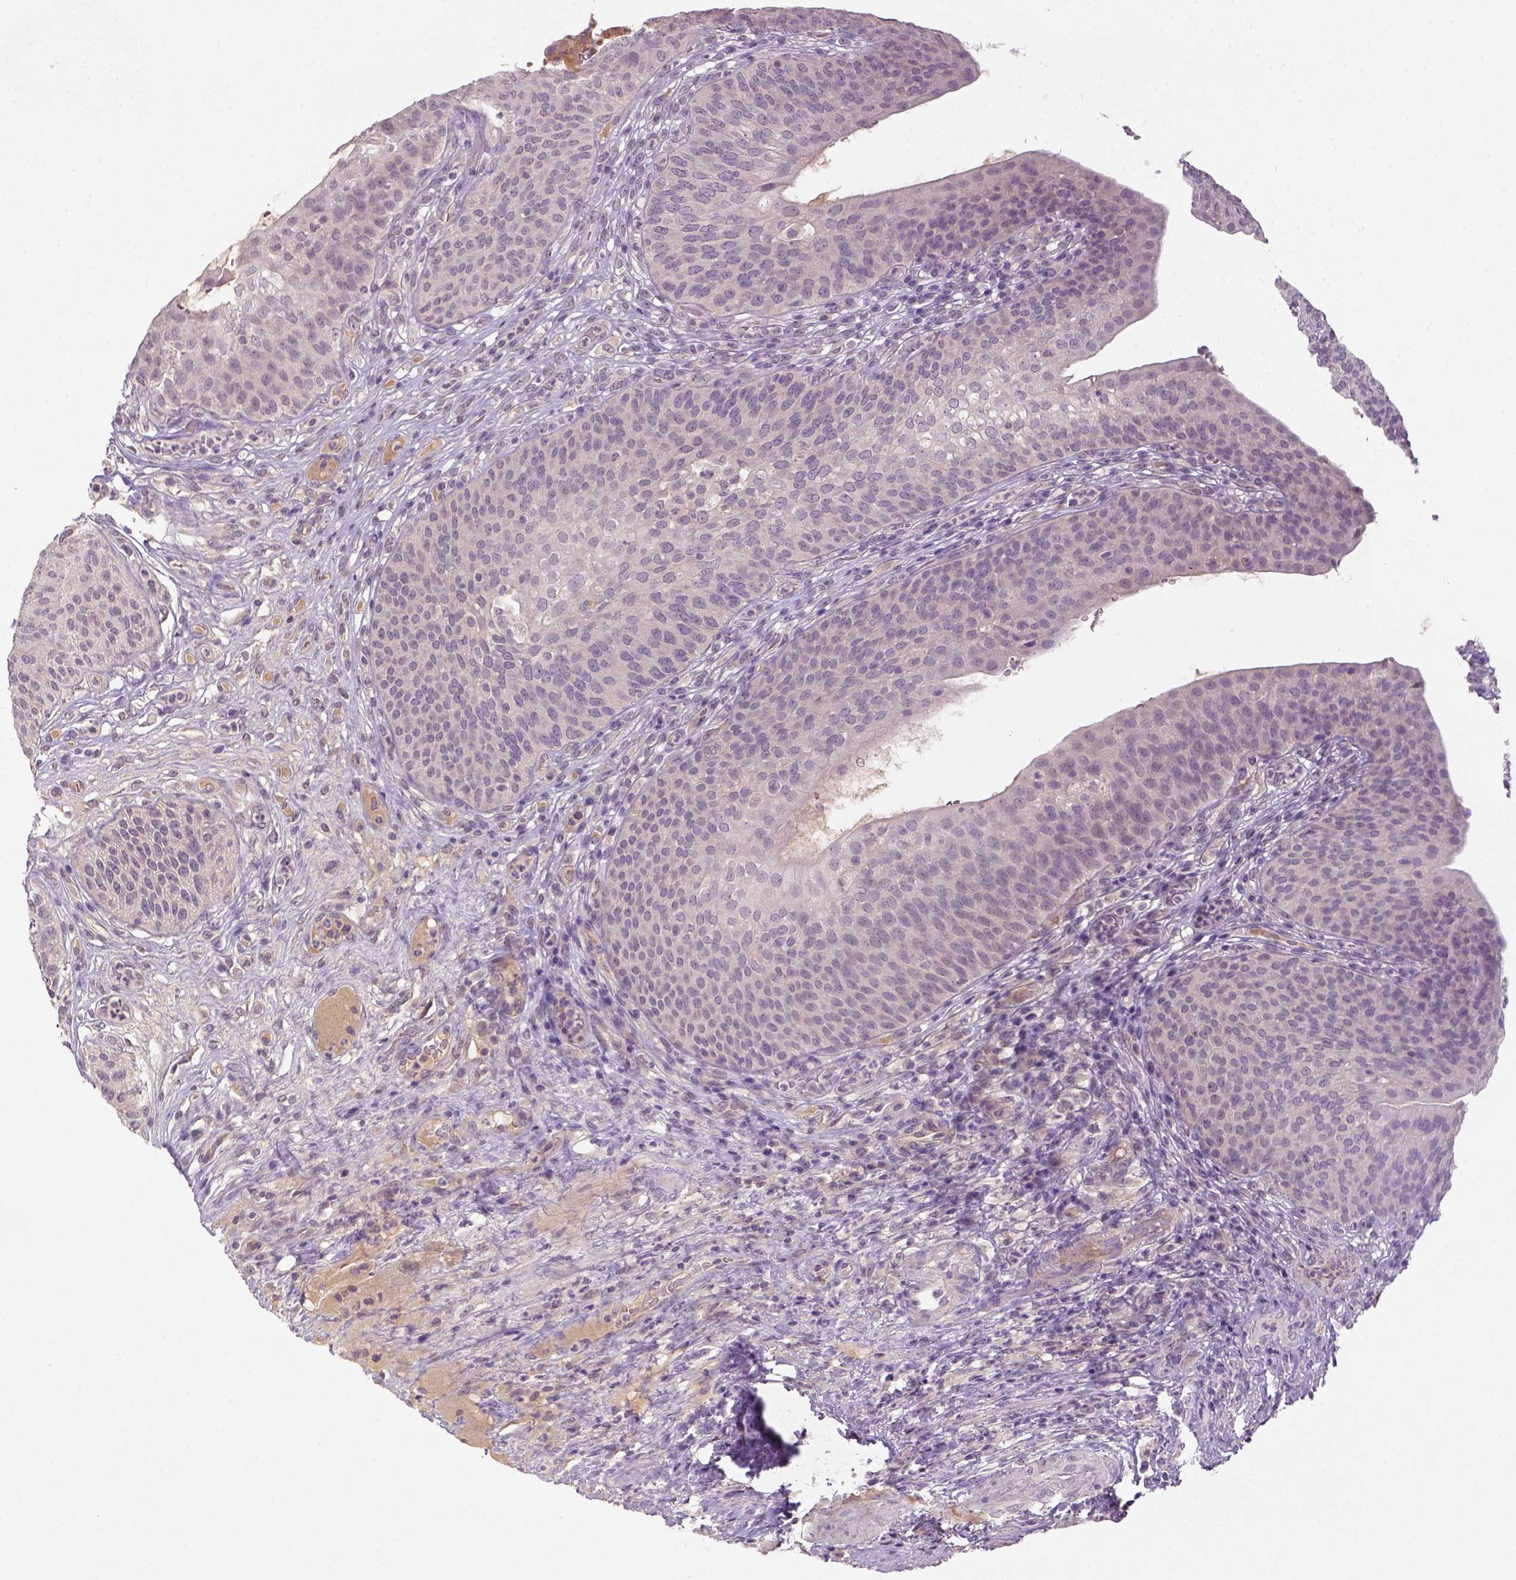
{"staining": {"intensity": "negative", "quantity": "none", "location": "none"}, "tissue": "urinary bladder", "cell_type": "Urothelial cells", "image_type": "normal", "snomed": [{"axis": "morphology", "description": "Normal tissue, NOS"}, {"axis": "topography", "description": "Urinary bladder"}, {"axis": "topography", "description": "Peripheral nerve tissue"}], "caption": "Micrograph shows no significant protein staining in urothelial cells of benign urinary bladder. (DAB immunohistochemistry visualized using brightfield microscopy, high magnification).", "gene": "NLGN2", "patient": {"sex": "male", "age": 66}}